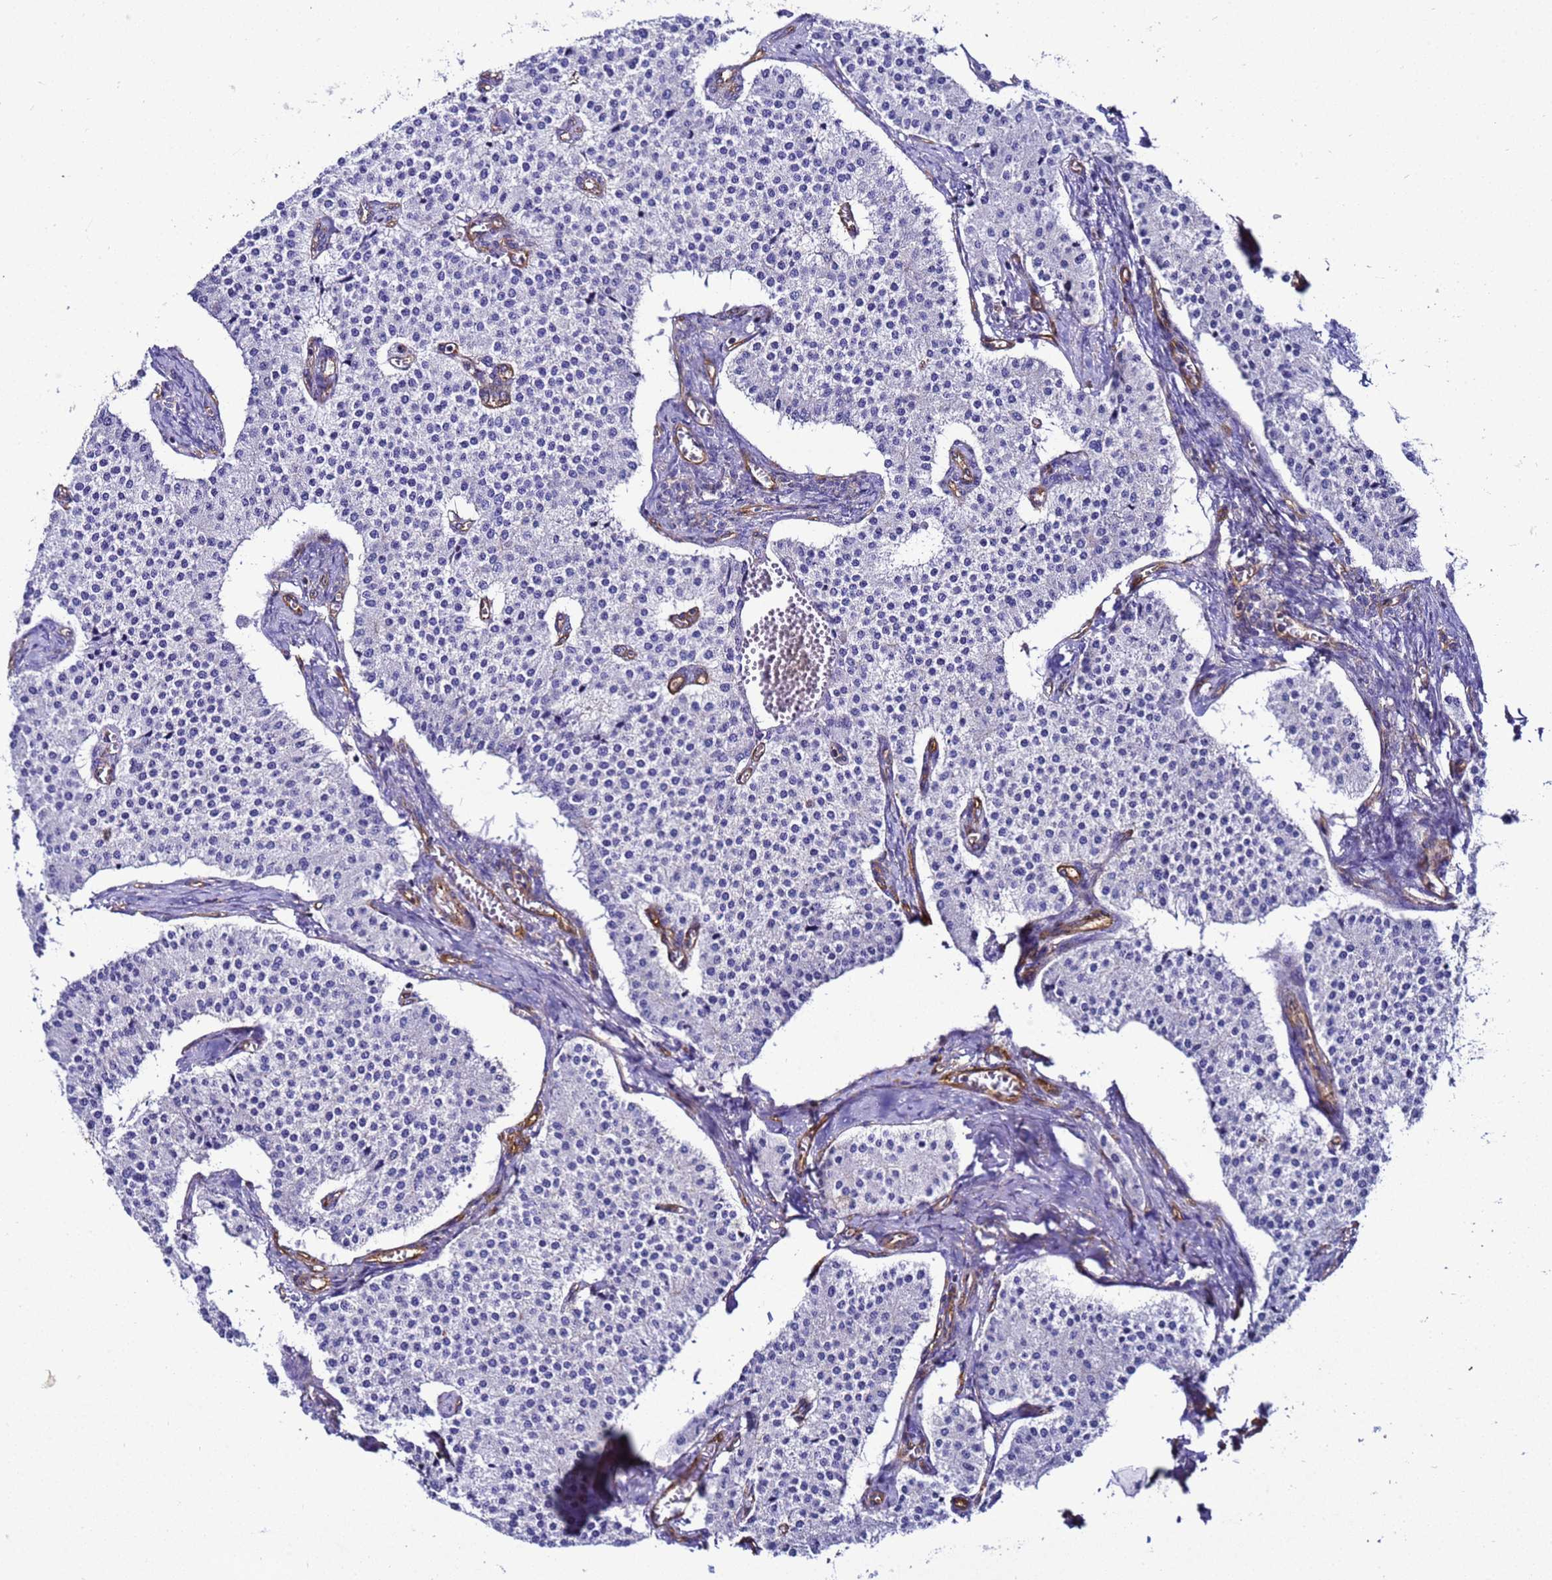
{"staining": {"intensity": "negative", "quantity": "none", "location": "none"}, "tissue": "carcinoid", "cell_type": "Tumor cells", "image_type": "cancer", "snomed": [{"axis": "morphology", "description": "Carcinoid, malignant, NOS"}, {"axis": "topography", "description": "Colon"}], "caption": "Immunohistochemistry (IHC) photomicrograph of neoplastic tissue: carcinoid stained with DAB reveals no significant protein positivity in tumor cells.", "gene": "MYL12A", "patient": {"sex": "female", "age": 52}}